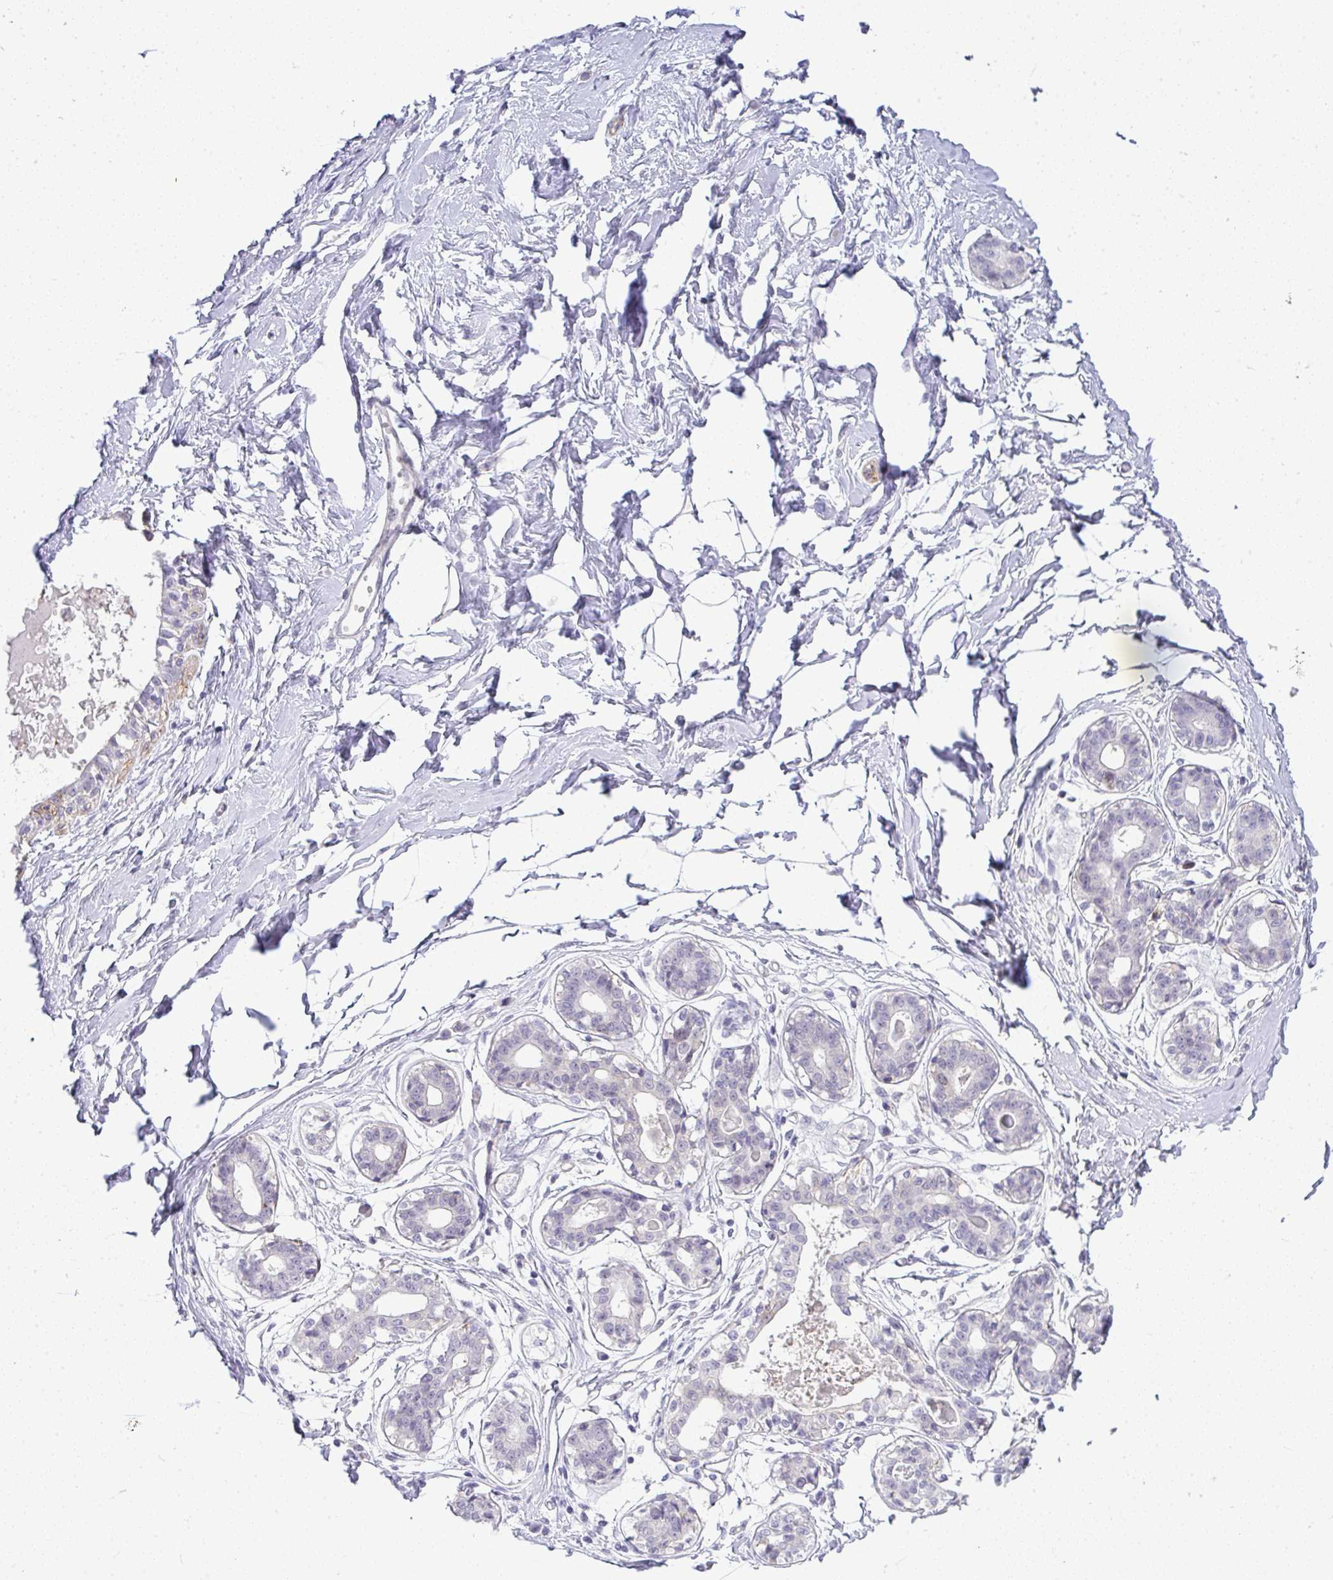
{"staining": {"intensity": "negative", "quantity": "none", "location": "none"}, "tissue": "breast", "cell_type": "Adipocytes", "image_type": "normal", "snomed": [{"axis": "morphology", "description": "Normal tissue, NOS"}, {"axis": "topography", "description": "Breast"}], "caption": "High power microscopy image of an immunohistochemistry (IHC) micrograph of benign breast, revealing no significant expression in adipocytes.", "gene": "UBE2S", "patient": {"sex": "female", "age": 45}}